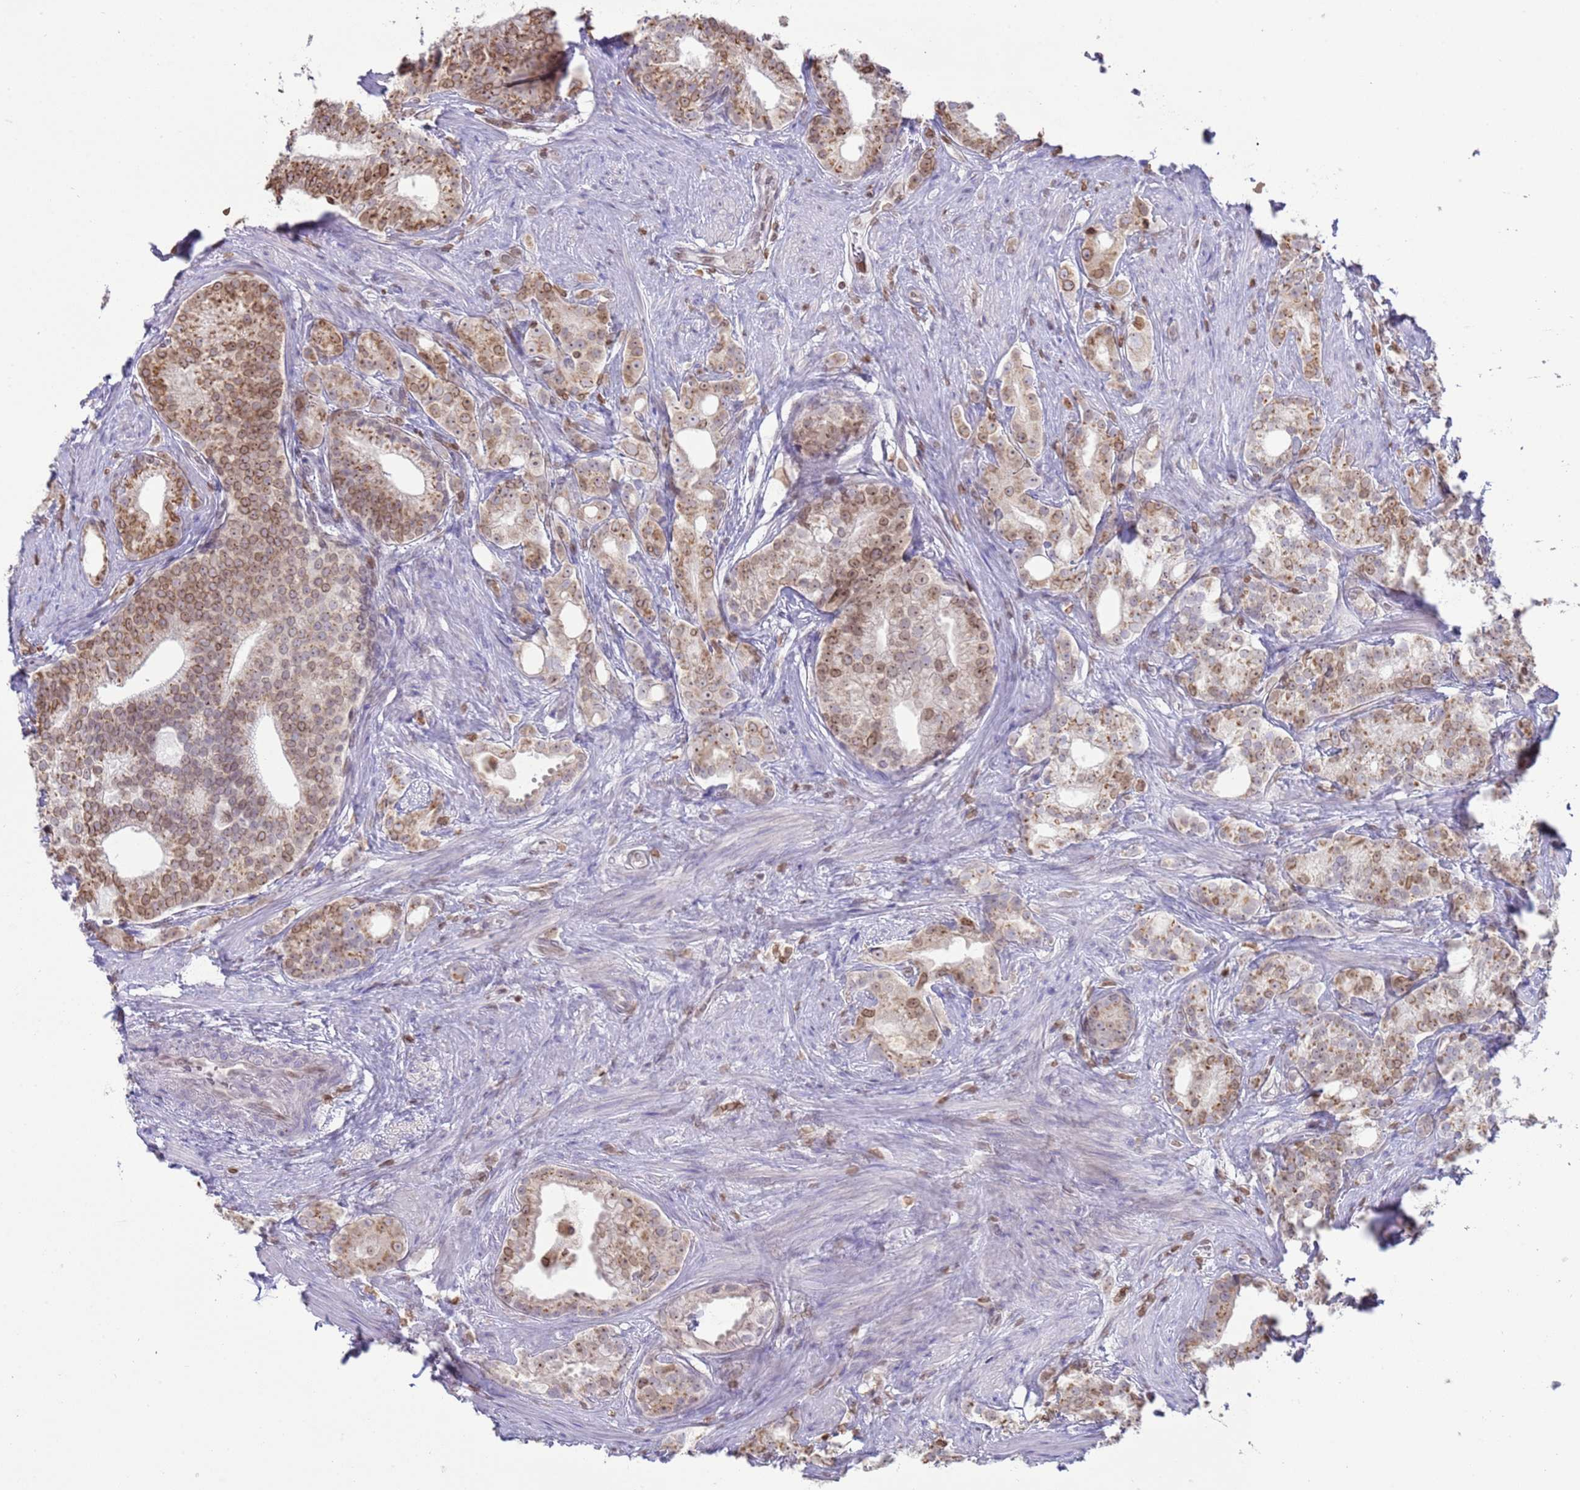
{"staining": {"intensity": "moderate", "quantity": "25%-75%", "location": "cytoplasmic/membranous,nuclear"}, "tissue": "prostate cancer", "cell_type": "Tumor cells", "image_type": "cancer", "snomed": [{"axis": "morphology", "description": "Adenocarcinoma, Low grade"}, {"axis": "topography", "description": "Prostate"}], "caption": "Prostate cancer stained with DAB immunohistochemistry shows medium levels of moderate cytoplasmic/membranous and nuclear positivity in approximately 25%-75% of tumor cells. The staining was performed using DAB to visualize the protein expression in brown, while the nuclei were stained in blue with hematoxylin (Magnification: 20x).", "gene": "DHX37", "patient": {"sex": "male", "age": 71}}